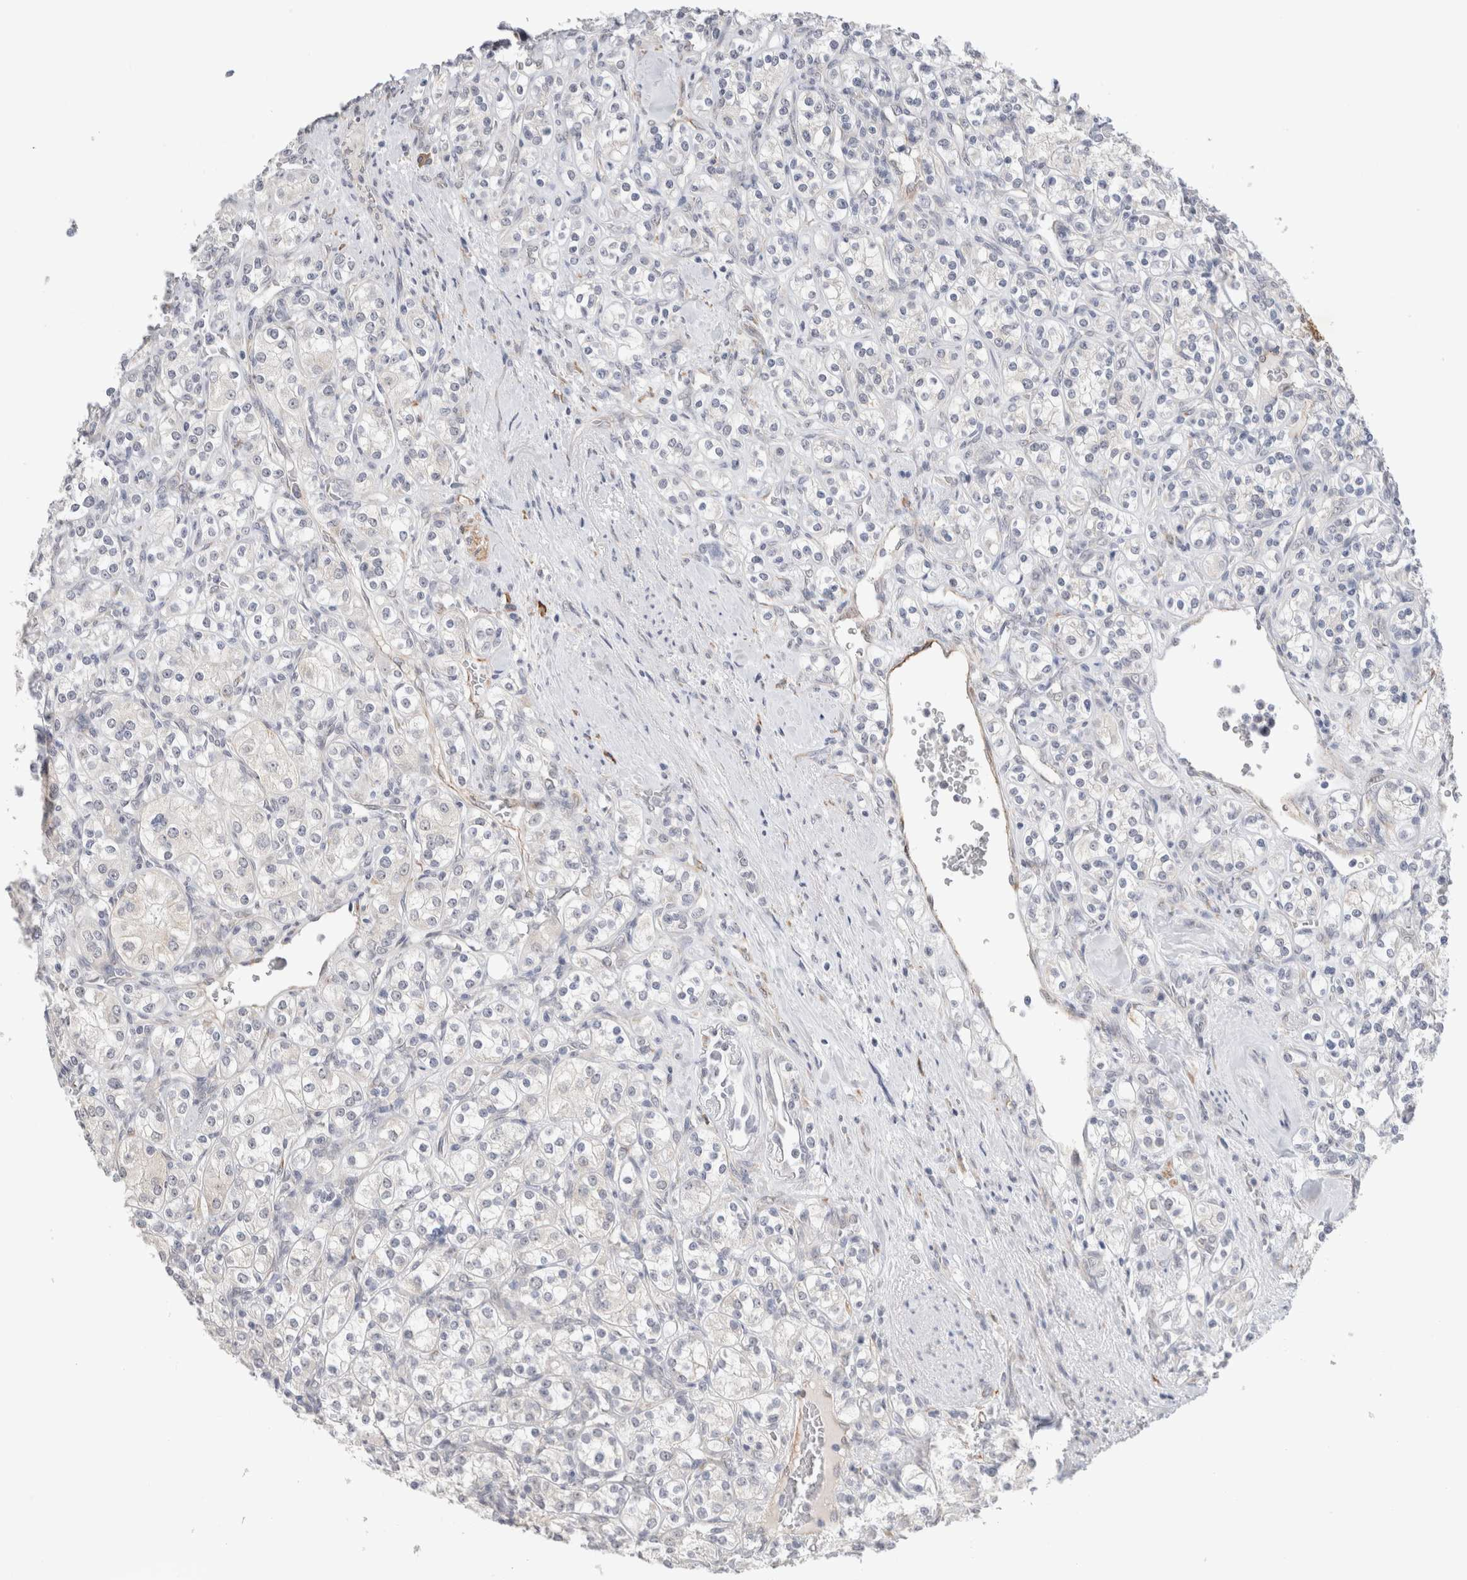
{"staining": {"intensity": "negative", "quantity": "none", "location": "none"}, "tissue": "renal cancer", "cell_type": "Tumor cells", "image_type": "cancer", "snomed": [{"axis": "morphology", "description": "Adenocarcinoma, NOS"}, {"axis": "topography", "description": "Kidney"}], "caption": "Tumor cells show no significant protein expression in renal adenocarcinoma.", "gene": "HDLBP", "patient": {"sex": "male", "age": 77}}